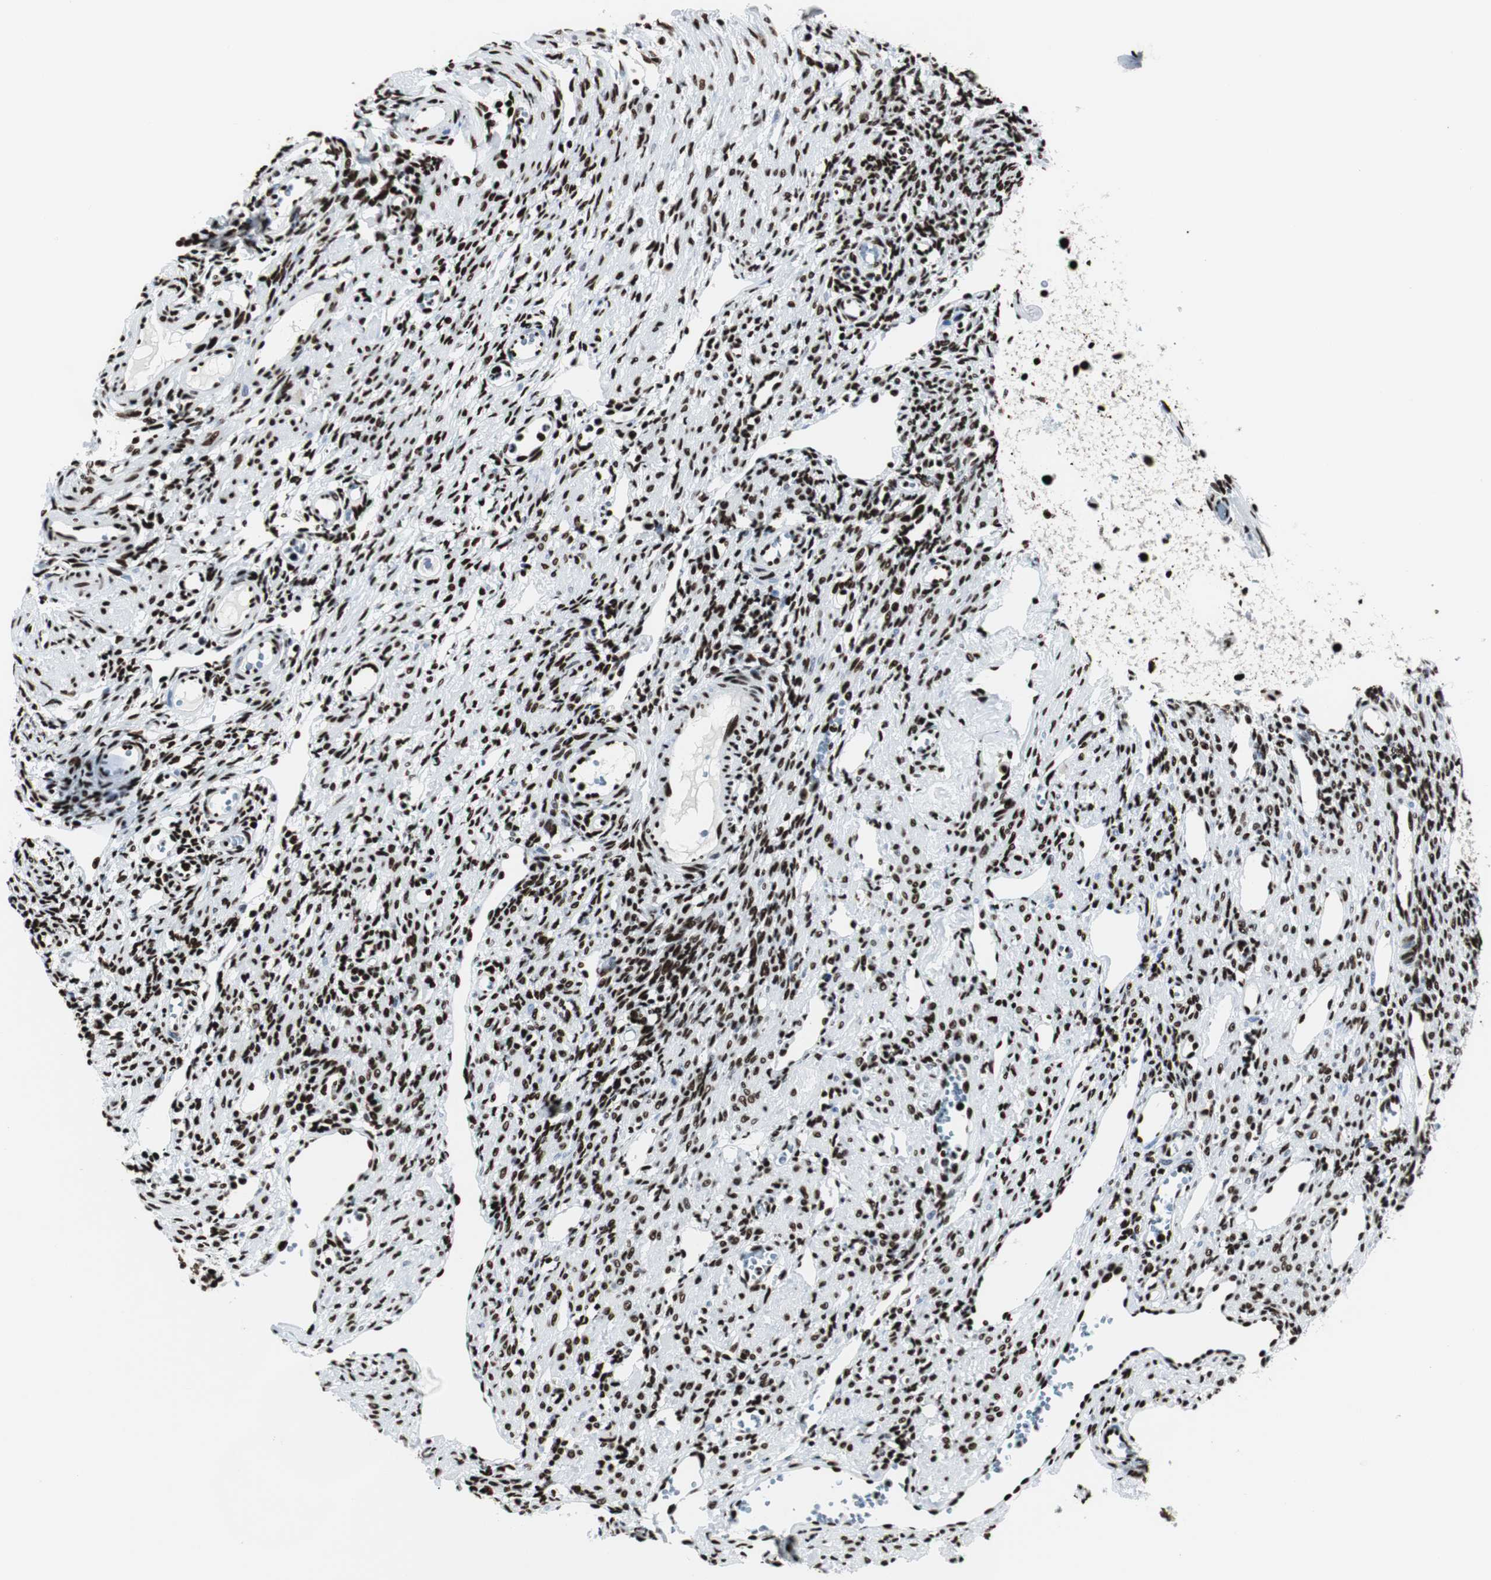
{"staining": {"intensity": "strong", "quantity": ">75%", "location": "nuclear"}, "tissue": "ovary", "cell_type": "Ovarian stroma cells", "image_type": "normal", "snomed": [{"axis": "morphology", "description": "Normal tissue, NOS"}, {"axis": "topography", "description": "Ovary"}], "caption": "Immunohistochemical staining of unremarkable ovary shows strong nuclear protein positivity in about >75% of ovarian stroma cells.", "gene": "NCL", "patient": {"sex": "female", "age": 33}}